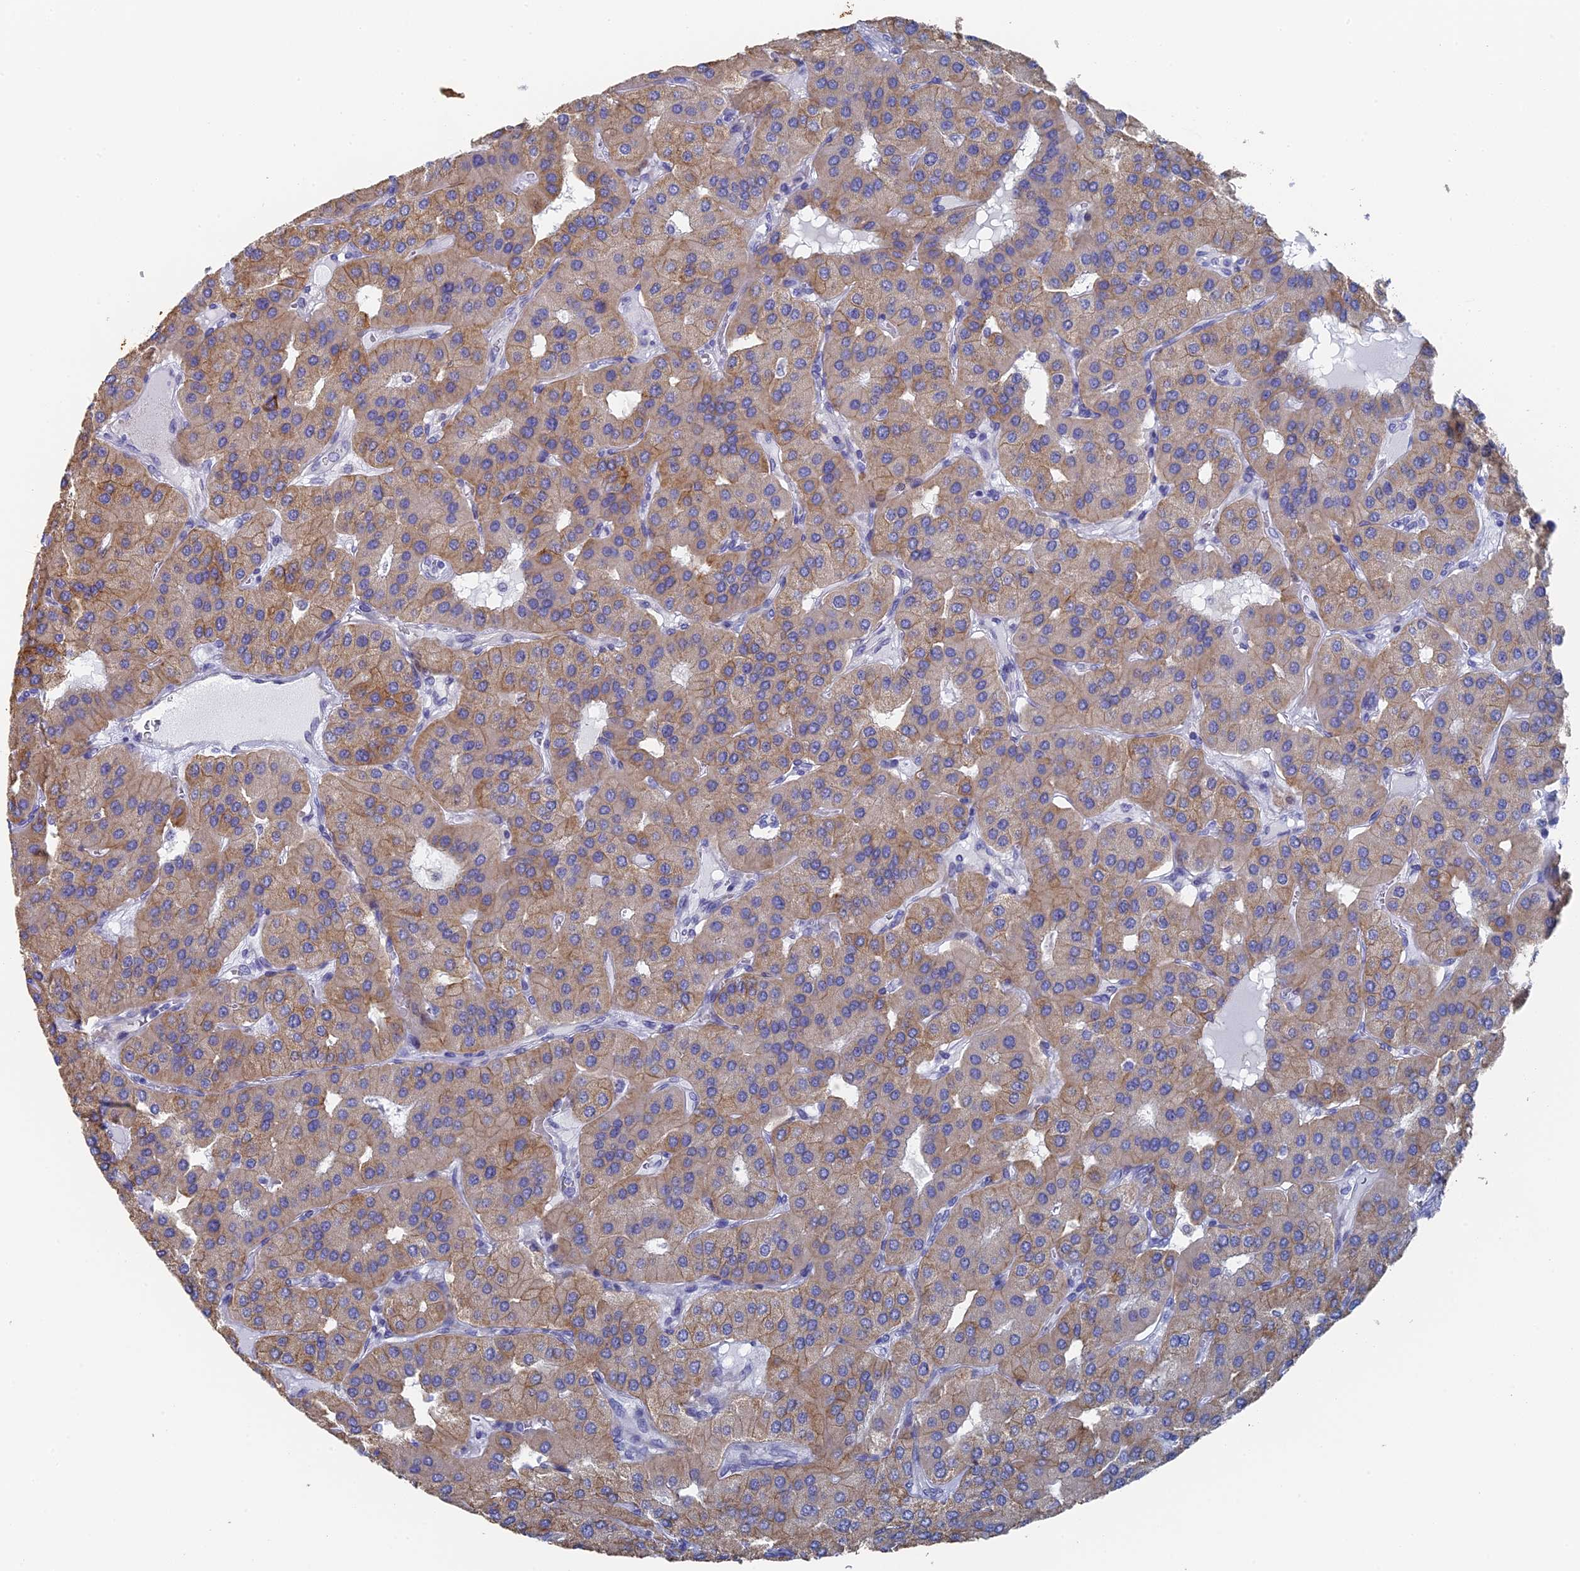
{"staining": {"intensity": "weak", "quantity": "25%-75%", "location": "cytoplasmic/membranous"}, "tissue": "parathyroid gland", "cell_type": "Glandular cells", "image_type": "normal", "snomed": [{"axis": "morphology", "description": "Normal tissue, NOS"}, {"axis": "morphology", "description": "Adenoma, NOS"}, {"axis": "topography", "description": "Parathyroid gland"}], "caption": "High-power microscopy captured an immunohistochemistry histopathology image of benign parathyroid gland, revealing weak cytoplasmic/membranous positivity in about 25%-75% of glandular cells.", "gene": "SRFBP1", "patient": {"sex": "female", "age": 86}}